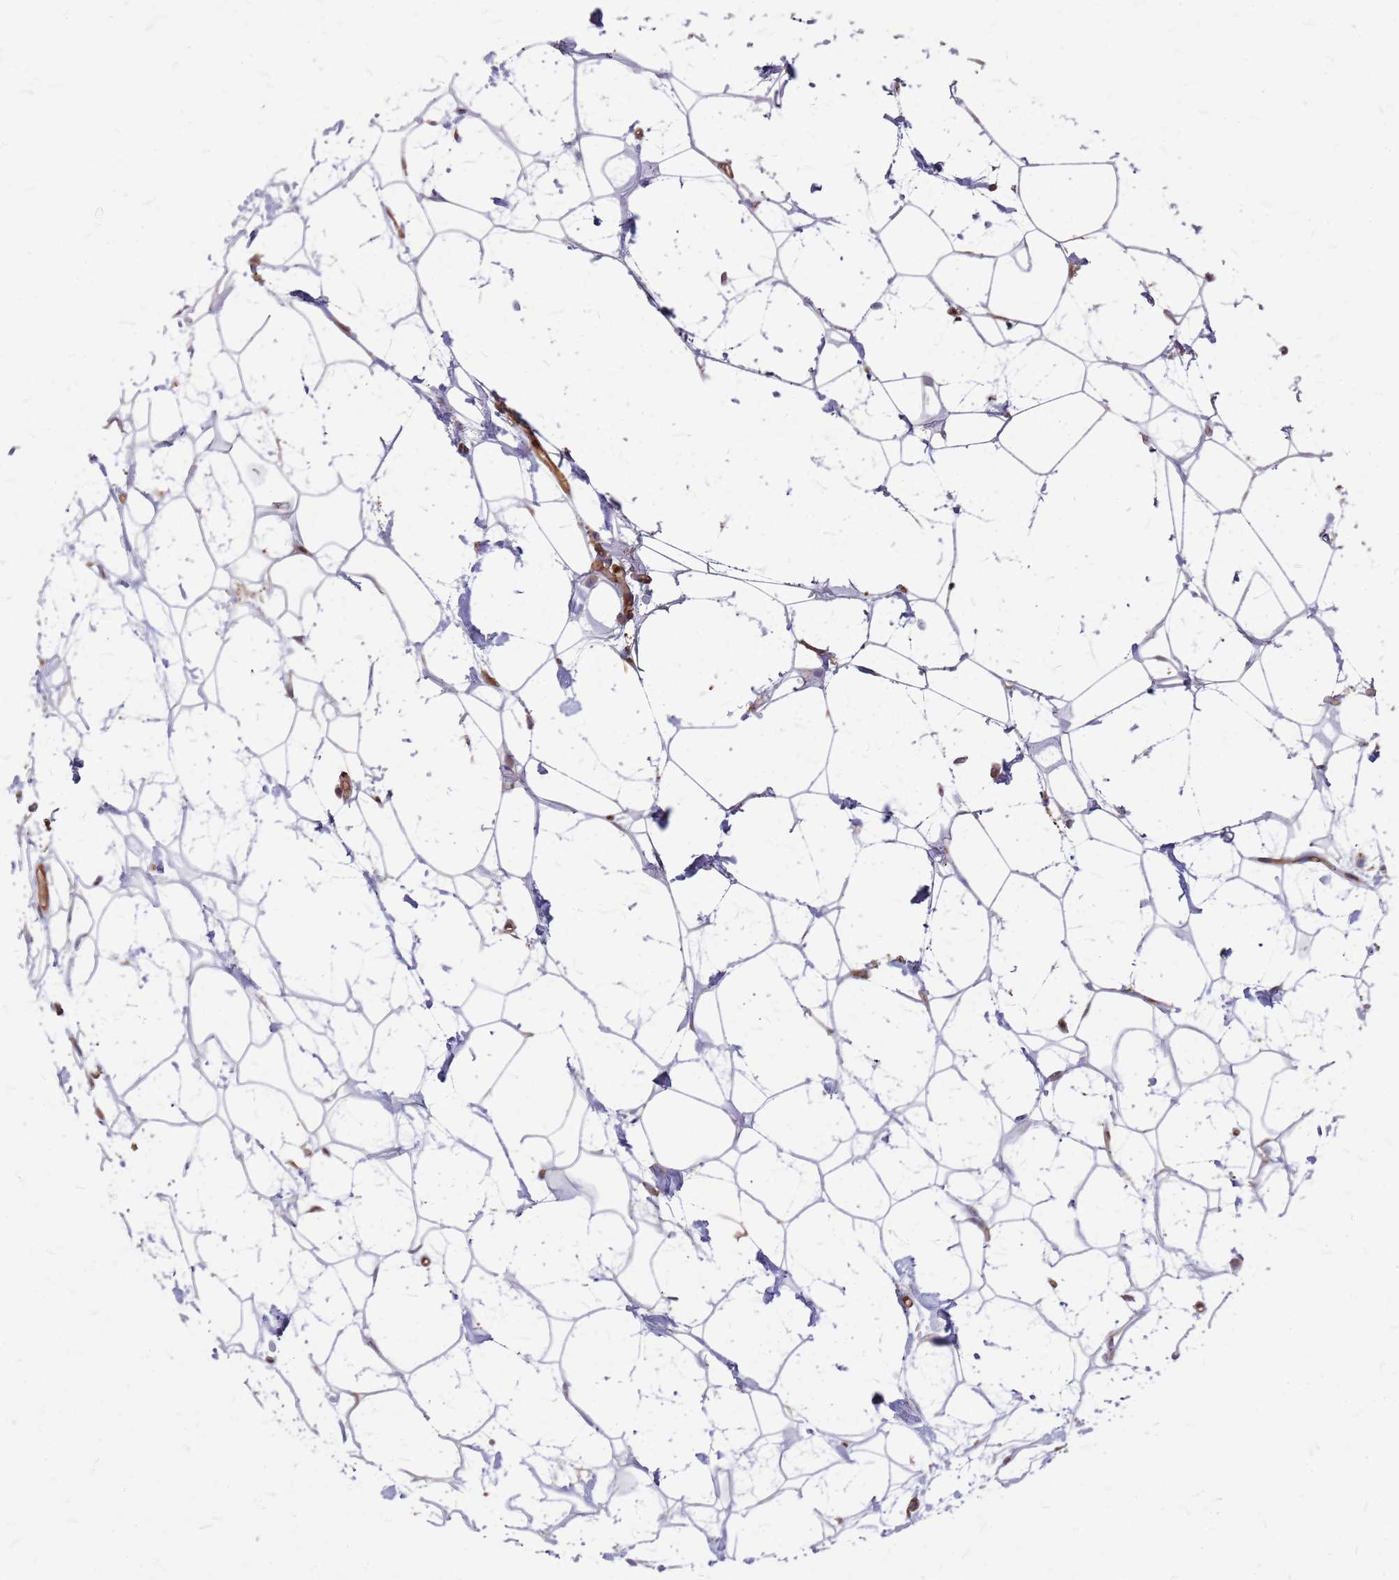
{"staining": {"intensity": "weak", "quantity": "<25%", "location": "cytoplasmic/membranous"}, "tissue": "adipose tissue", "cell_type": "Adipocytes", "image_type": "normal", "snomed": [{"axis": "morphology", "description": "Normal tissue, NOS"}, {"axis": "topography", "description": "Breast"}], "caption": "Adipocytes show no significant protein expression in unremarkable adipose tissue. (Brightfield microscopy of DAB immunohistochemistry at high magnification).", "gene": "HDX", "patient": {"sex": "female", "age": 26}}